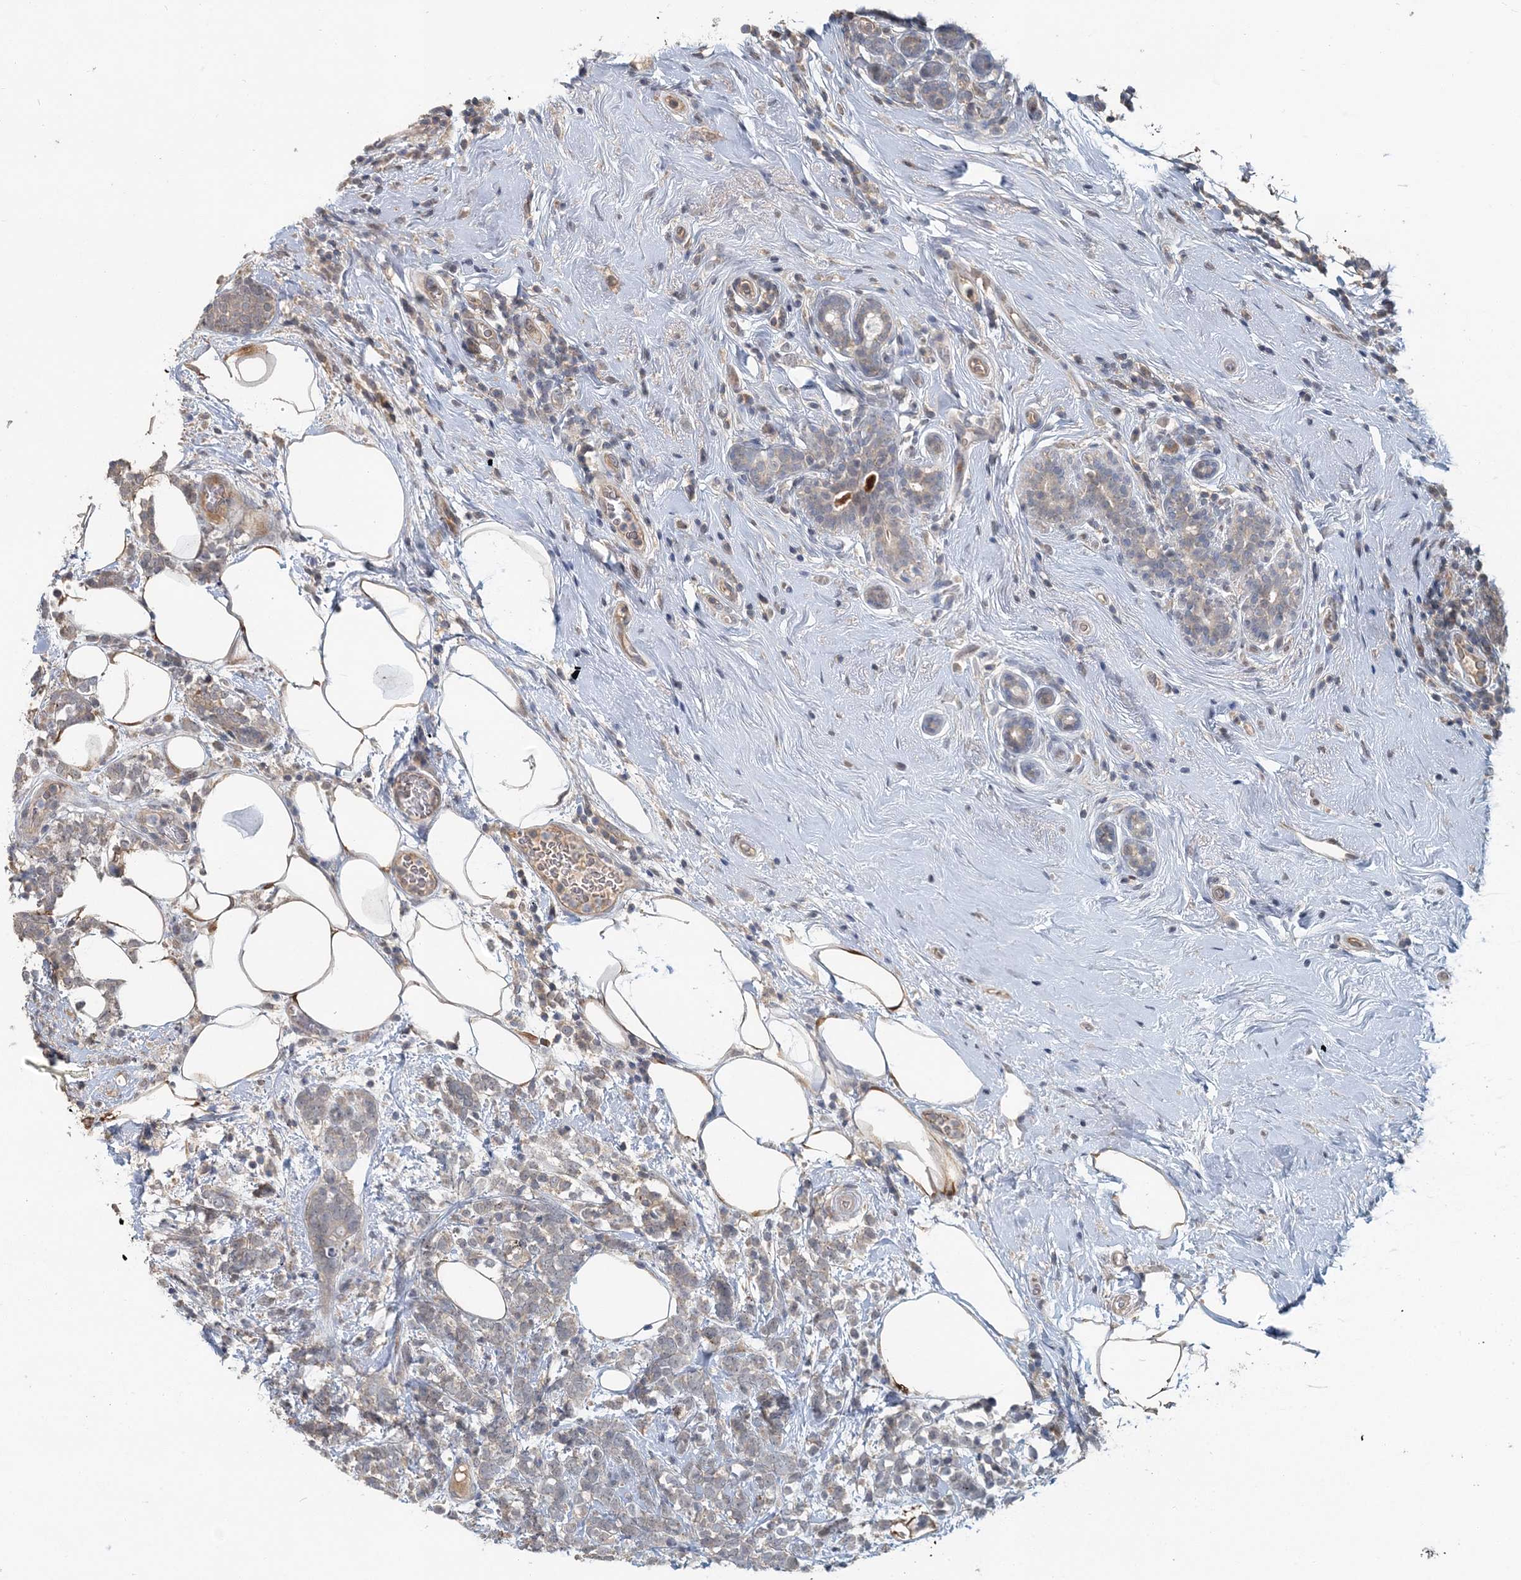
{"staining": {"intensity": "weak", "quantity": "<25%", "location": "cytoplasmic/membranous"}, "tissue": "breast cancer", "cell_type": "Tumor cells", "image_type": "cancer", "snomed": [{"axis": "morphology", "description": "Lobular carcinoma"}, {"axis": "topography", "description": "Breast"}], "caption": "Lobular carcinoma (breast) stained for a protein using IHC shows no staining tumor cells.", "gene": "RNF25", "patient": {"sex": "female", "age": 58}}